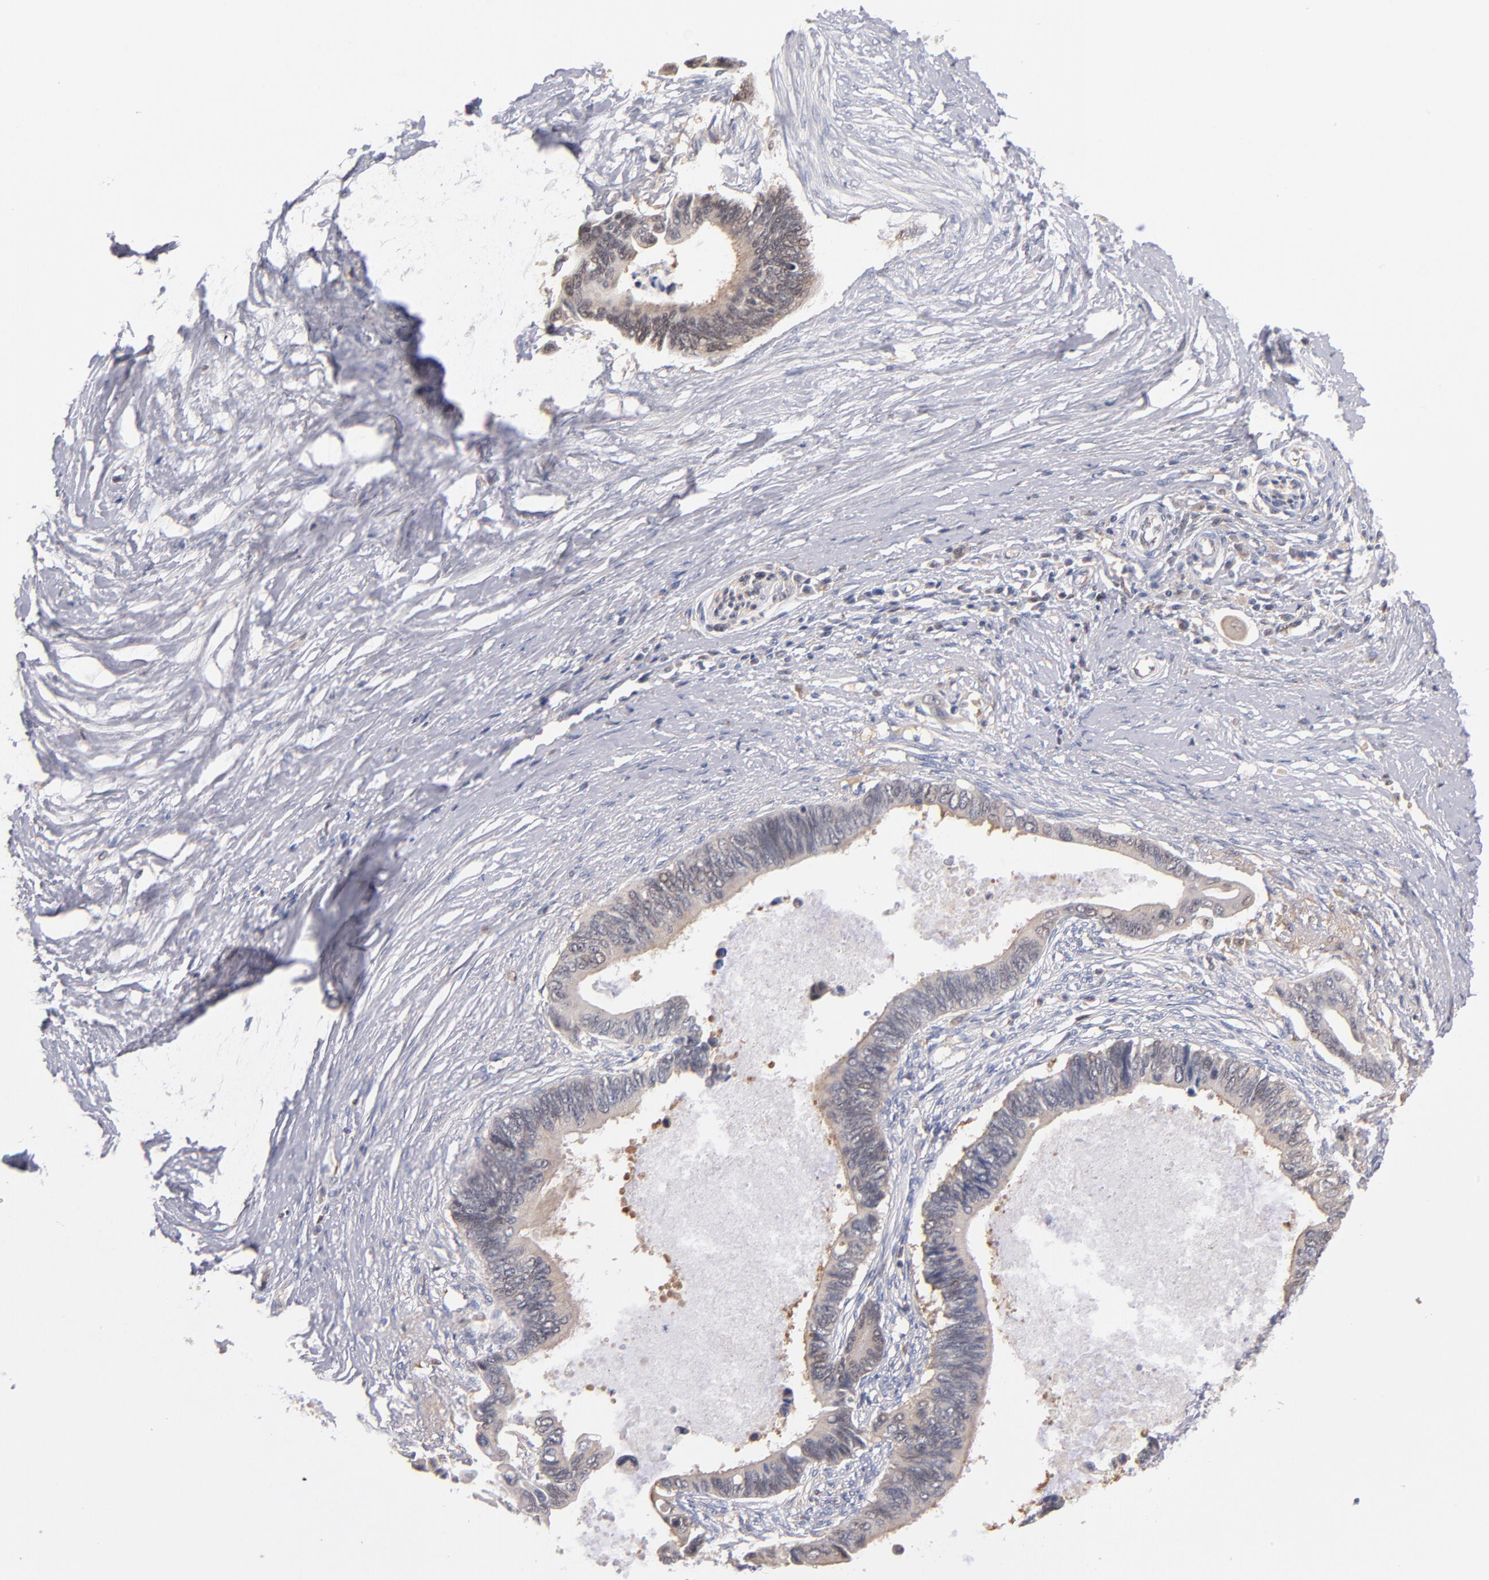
{"staining": {"intensity": "weak", "quantity": ">75%", "location": "cytoplasmic/membranous"}, "tissue": "pancreatic cancer", "cell_type": "Tumor cells", "image_type": "cancer", "snomed": [{"axis": "morphology", "description": "Adenocarcinoma, NOS"}, {"axis": "topography", "description": "Pancreas"}], "caption": "Brown immunohistochemical staining in human pancreatic cancer (adenocarcinoma) exhibits weak cytoplasmic/membranous staining in about >75% of tumor cells.", "gene": "GMFG", "patient": {"sex": "female", "age": 70}}